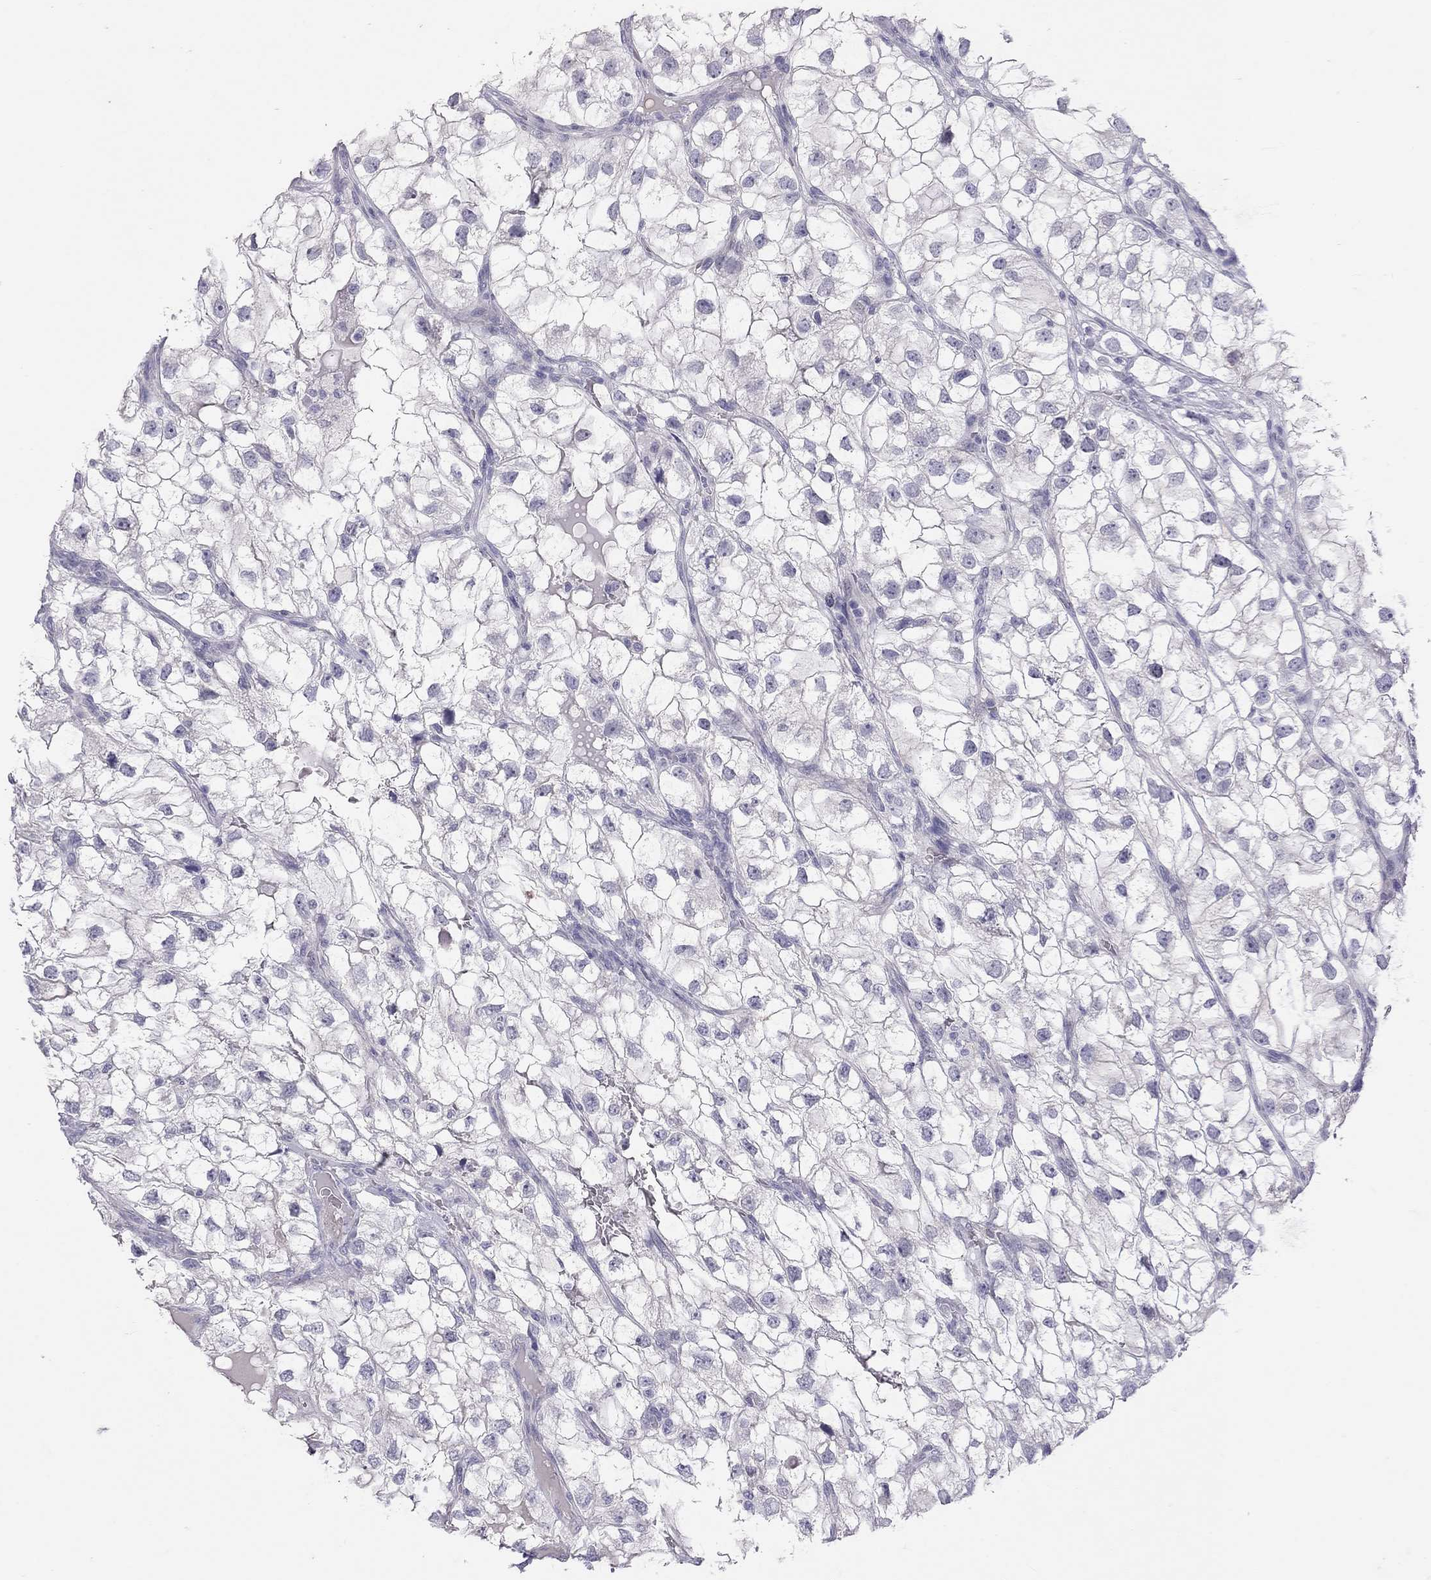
{"staining": {"intensity": "negative", "quantity": "none", "location": "none"}, "tissue": "renal cancer", "cell_type": "Tumor cells", "image_type": "cancer", "snomed": [{"axis": "morphology", "description": "Adenocarcinoma, NOS"}, {"axis": "topography", "description": "Kidney"}], "caption": "Tumor cells show no significant expression in adenocarcinoma (renal).", "gene": "MUC16", "patient": {"sex": "male", "age": 59}}